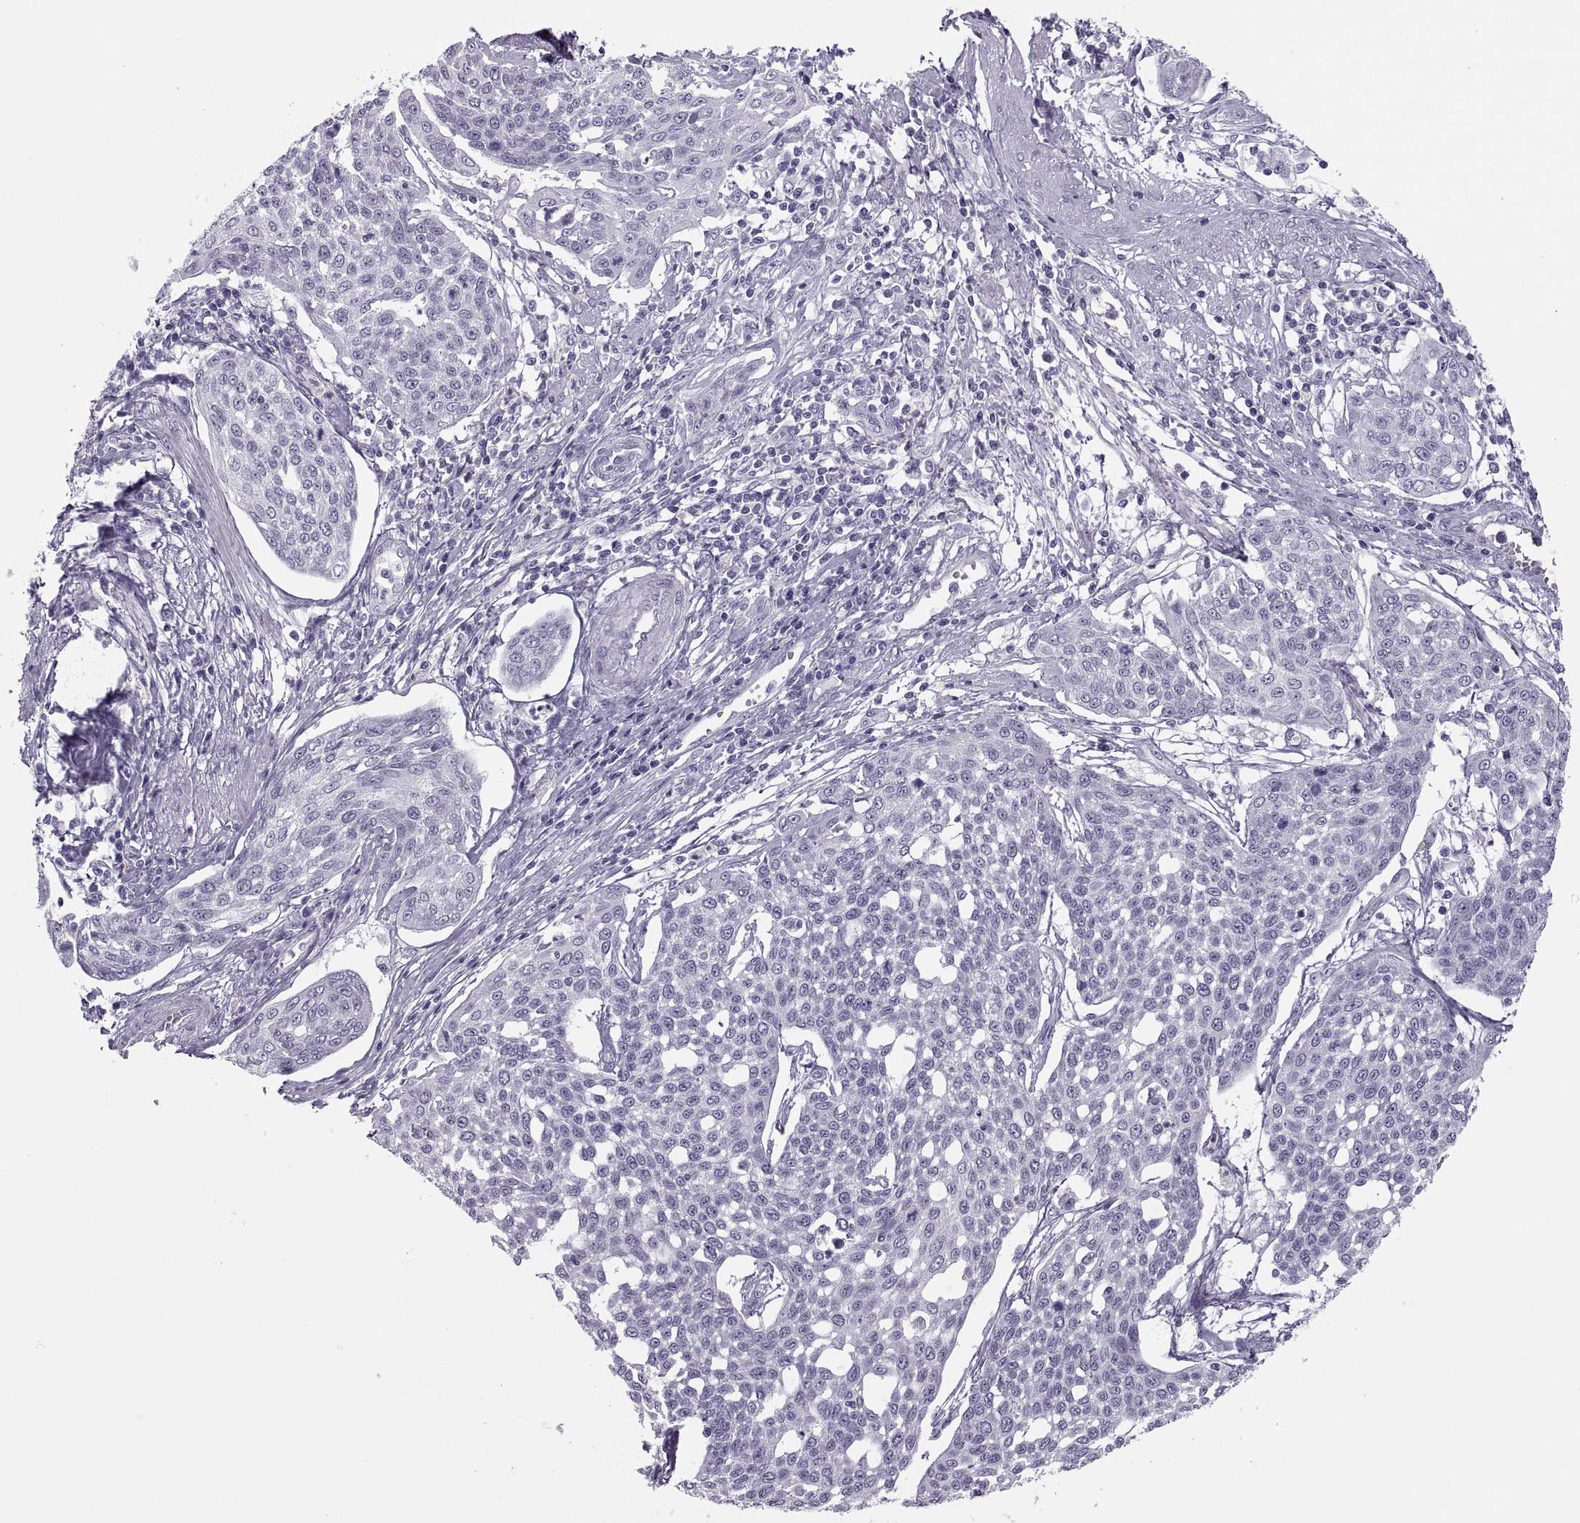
{"staining": {"intensity": "negative", "quantity": "none", "location": "none"}, "tissue": "cervical cancer", "cell_type": "Tumor cells", "image_type": "cancer", "snomed": [{"axis": "morphology", "description": "Squamous cell carcinoma, NOS"}, {"axis": "topography", "description": "Cervix"}], "caption": "Histopathology image shows no protein staining in tumor cells of cervical cancer tissue.", "gene": "C3orf22", "patient": {"sex": "female", "age": 34}}